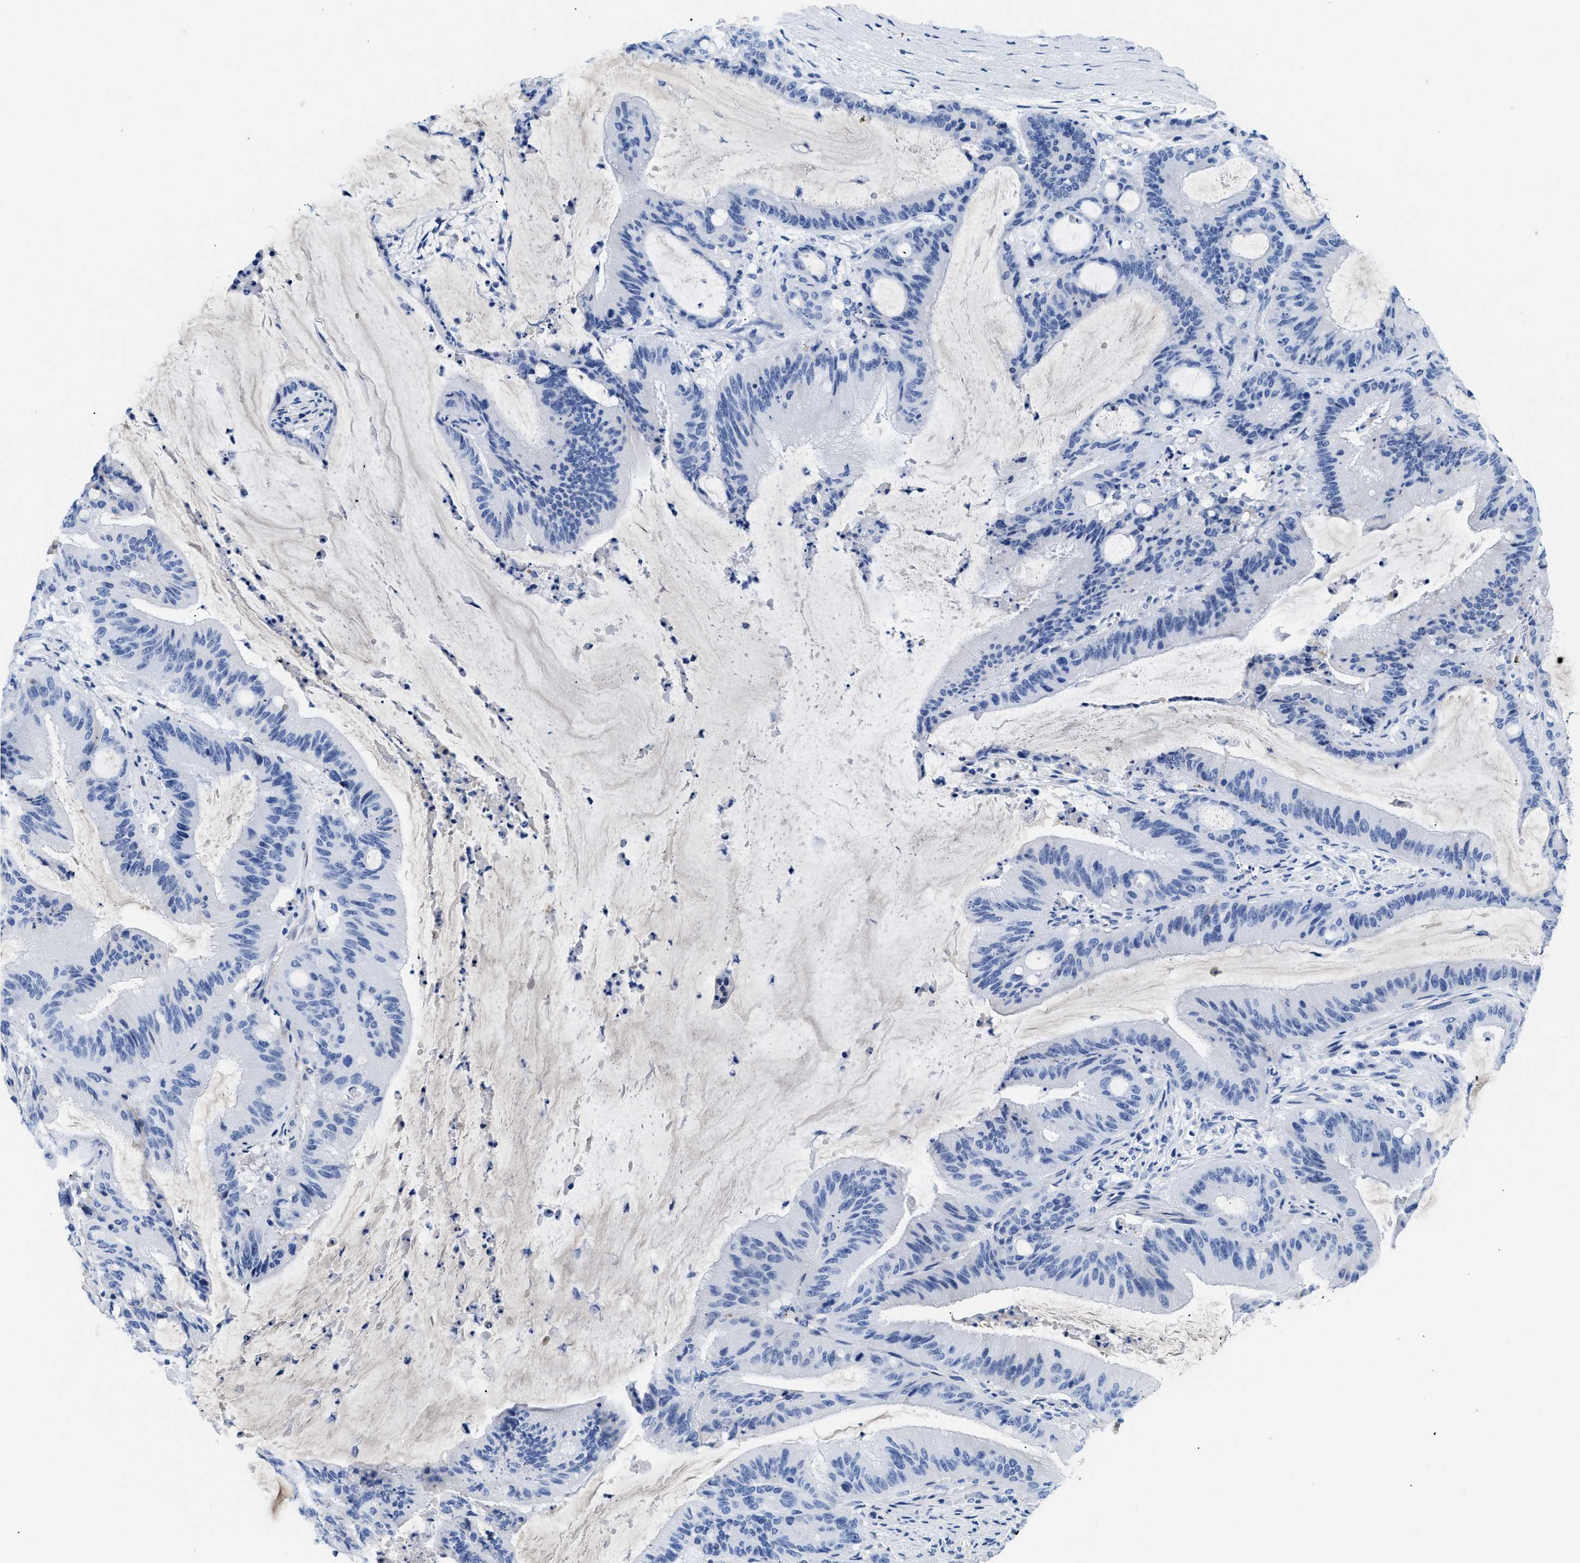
{"staining": {"intensity": "negative", "quantity": "none", "location": "none"}, "tissue": "liver cancer", "cell_type": "Tumor cells", "image_type": "cancer", "snomed": [{"axis": "morphology", "description": "Normal tissue, NOS"}, {"axis": "morphology", "description": "Cholangiocarcinoma"}, {"axis": "topography", "description": "Liver"}, {"axis": "topography", "description": "Peripheral nerve tissue"}], "caption": "Micrograph shows no significant protein positivity in tumor cells of liver cancer (cholangiocarcinoma).", "gene": "TMEM68", "patient": {"sex": "female", "age": 73}}